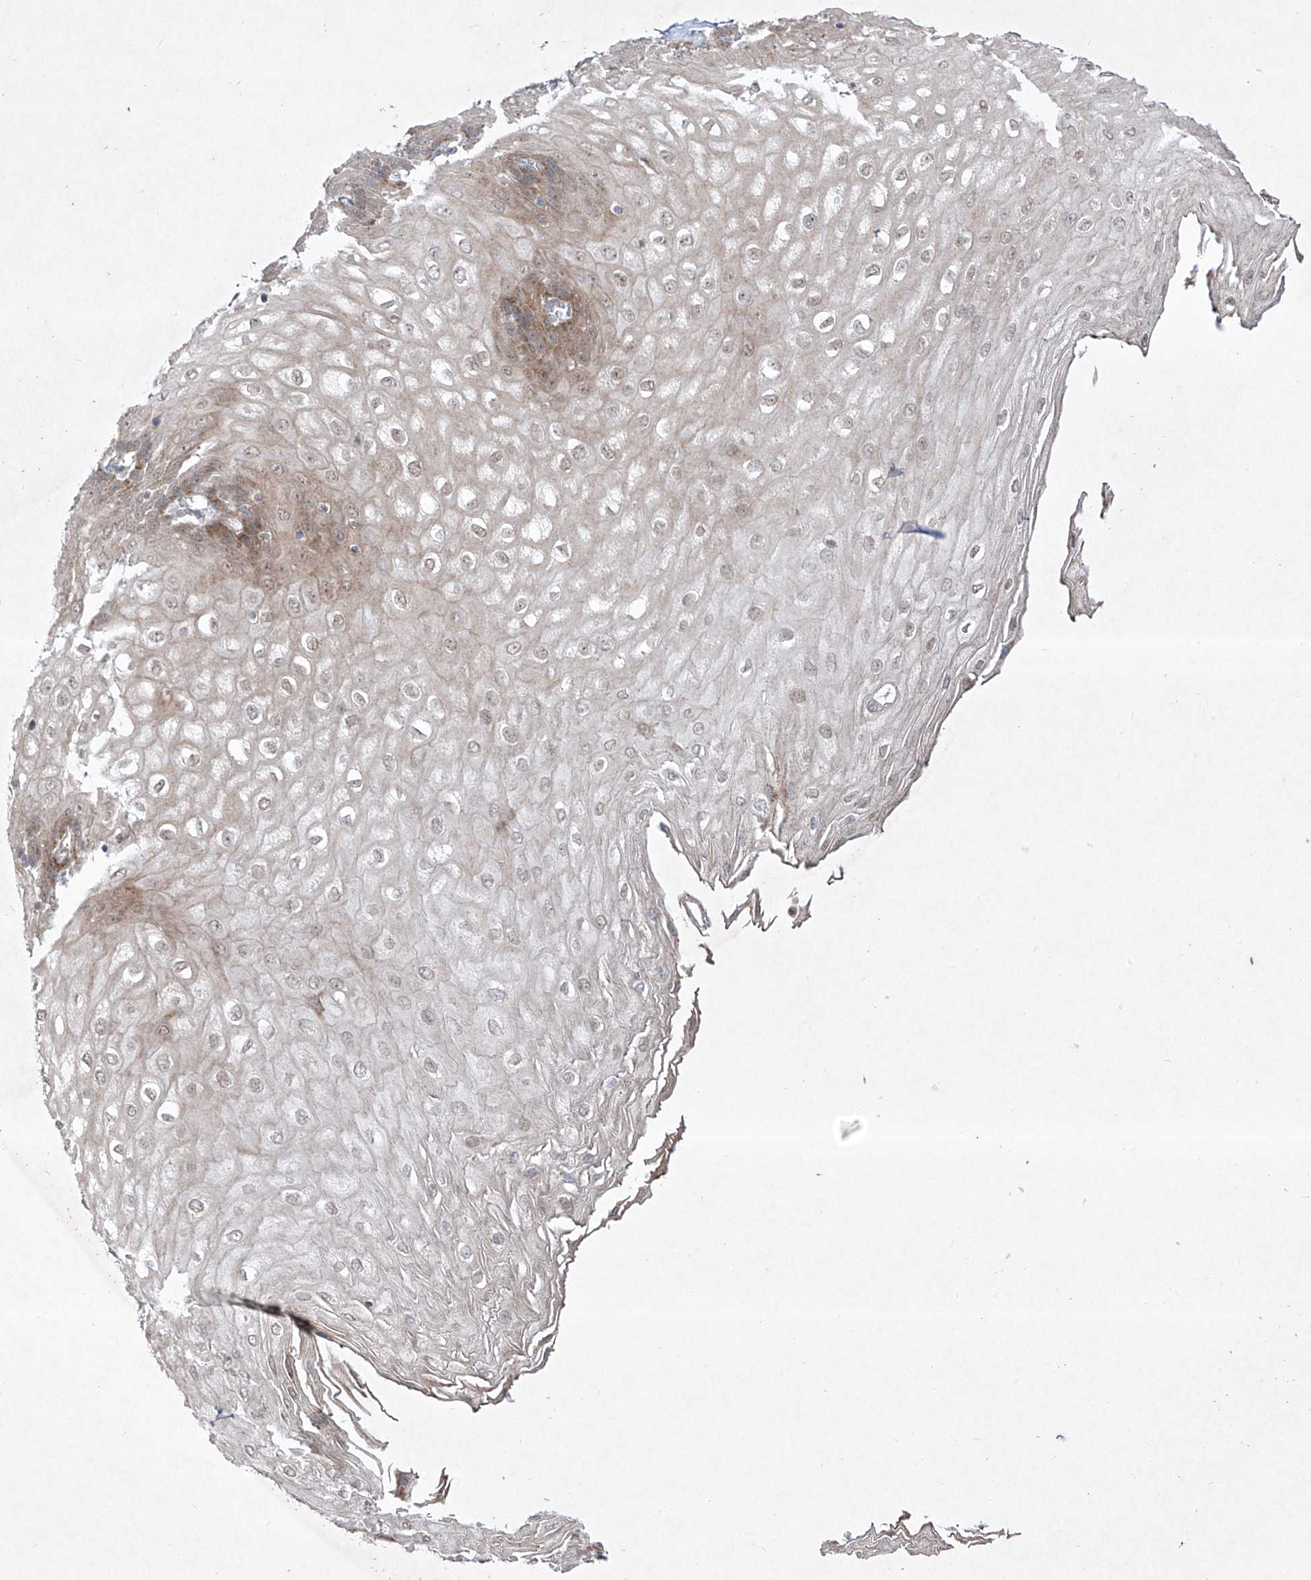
{"staining": {"intensity": "moderate", "quantity": "25%-75%", "location": "cytoplasmic/membranous,nuclear"}, "tissue": "esophagus", "cell_type": "Squamous epithelial cells", "image_type": "normal", "snomed": [{"axis": "morphology", "description": "Normal tissue, NOS"}, {"axis": "topography", "description": "Esophagus"}], "caption": "About 25%-75% of squamous epithelial cells in benign human esophagus demonstrate moderate cytoplasmic/membranous,nuclear protein expression as visualized by brown immunohistochemical staining.", "gene": "KDM1B", "patient": {"sex": "male", "age": 60}}